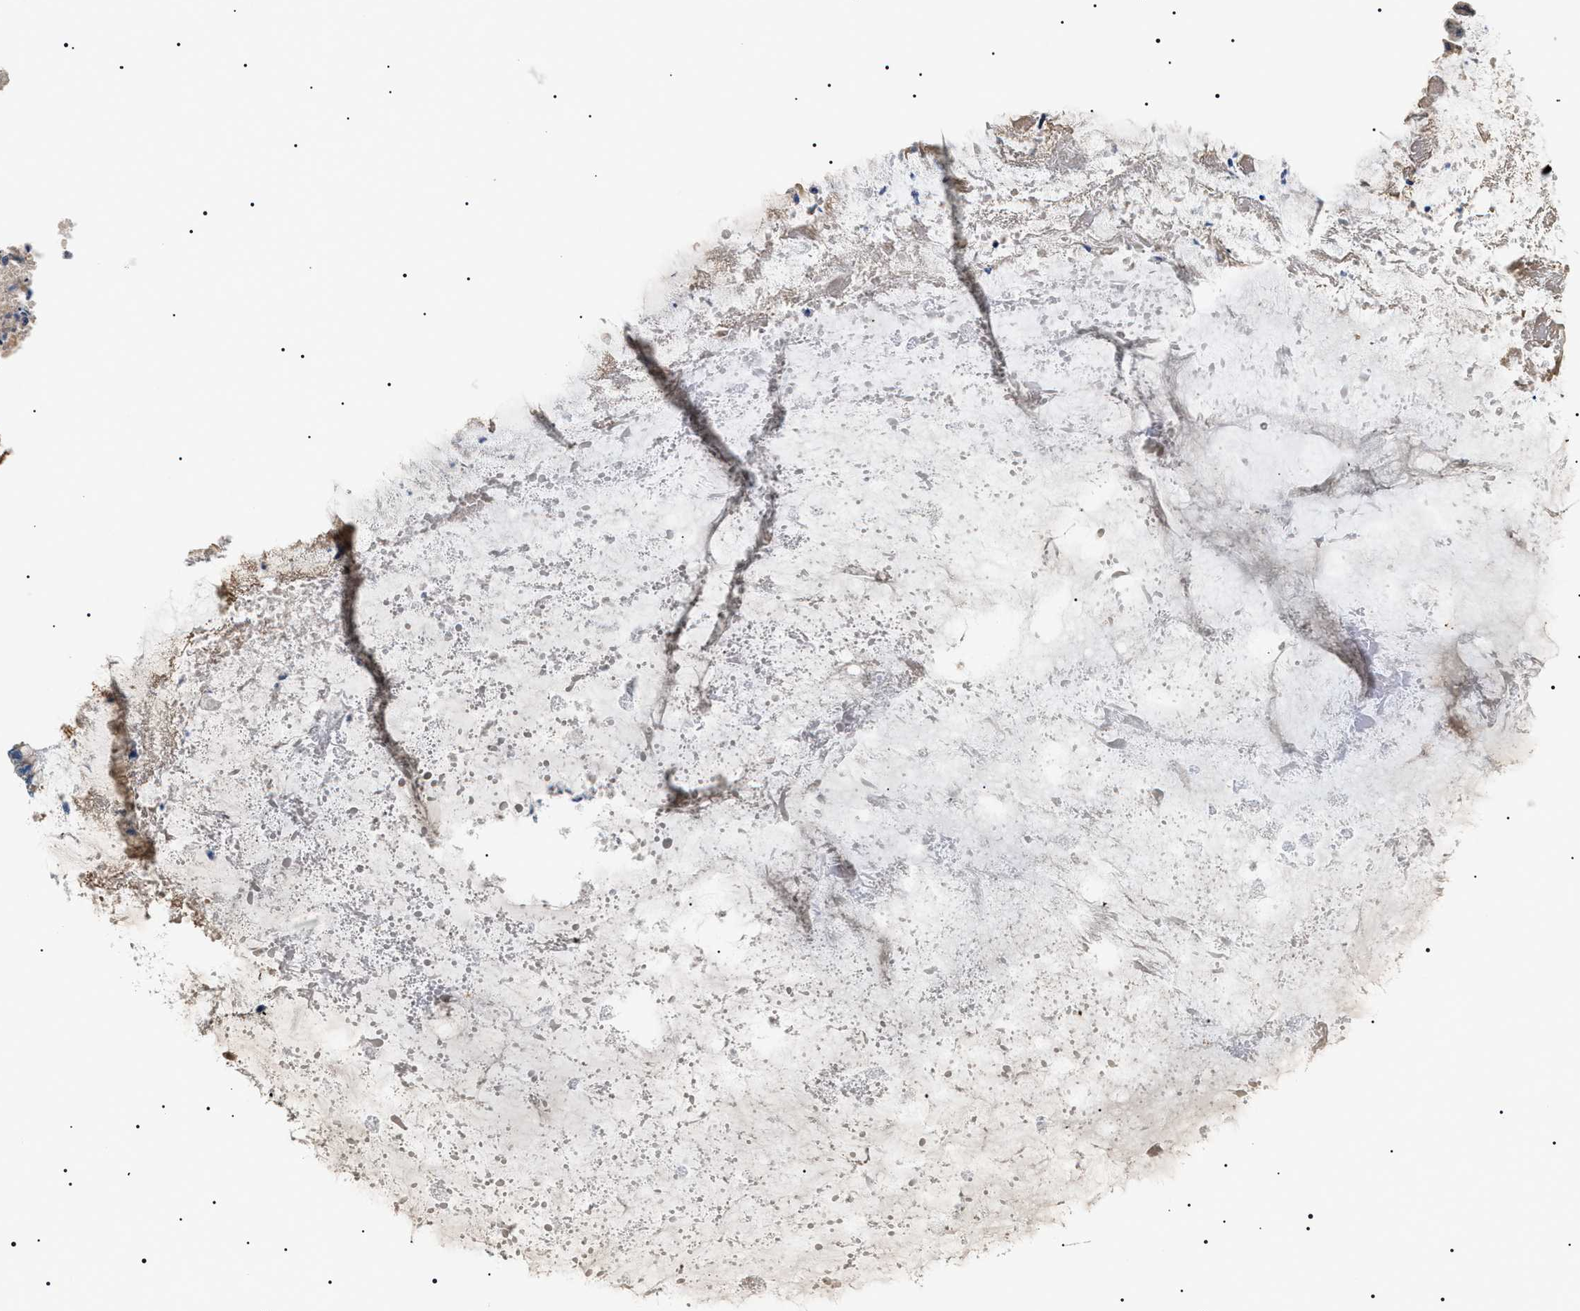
{"staining": {"intensity": "moderate", "quantity": ">75%", "location": "cytoplasmic/membranous"}, "tissue": "ovarian cancer", "cell_type": "Tumor cells", "image_type": "cancer", "snomed": [{"axis": "morphology", "description": "Cystadenocarcinoma, mucinous, NOS"}, {"axis": "topography", "description": "Ovary"}], "caption": "Protein staining of ovarian cancer (mucinous cystadenocarcinoma) tissue displays moderate cytoplasmic/membranous expression in approximately >75% of tumor cells.", "gene": "OXSM", "patient": {"sex": "female", "age": 80}}